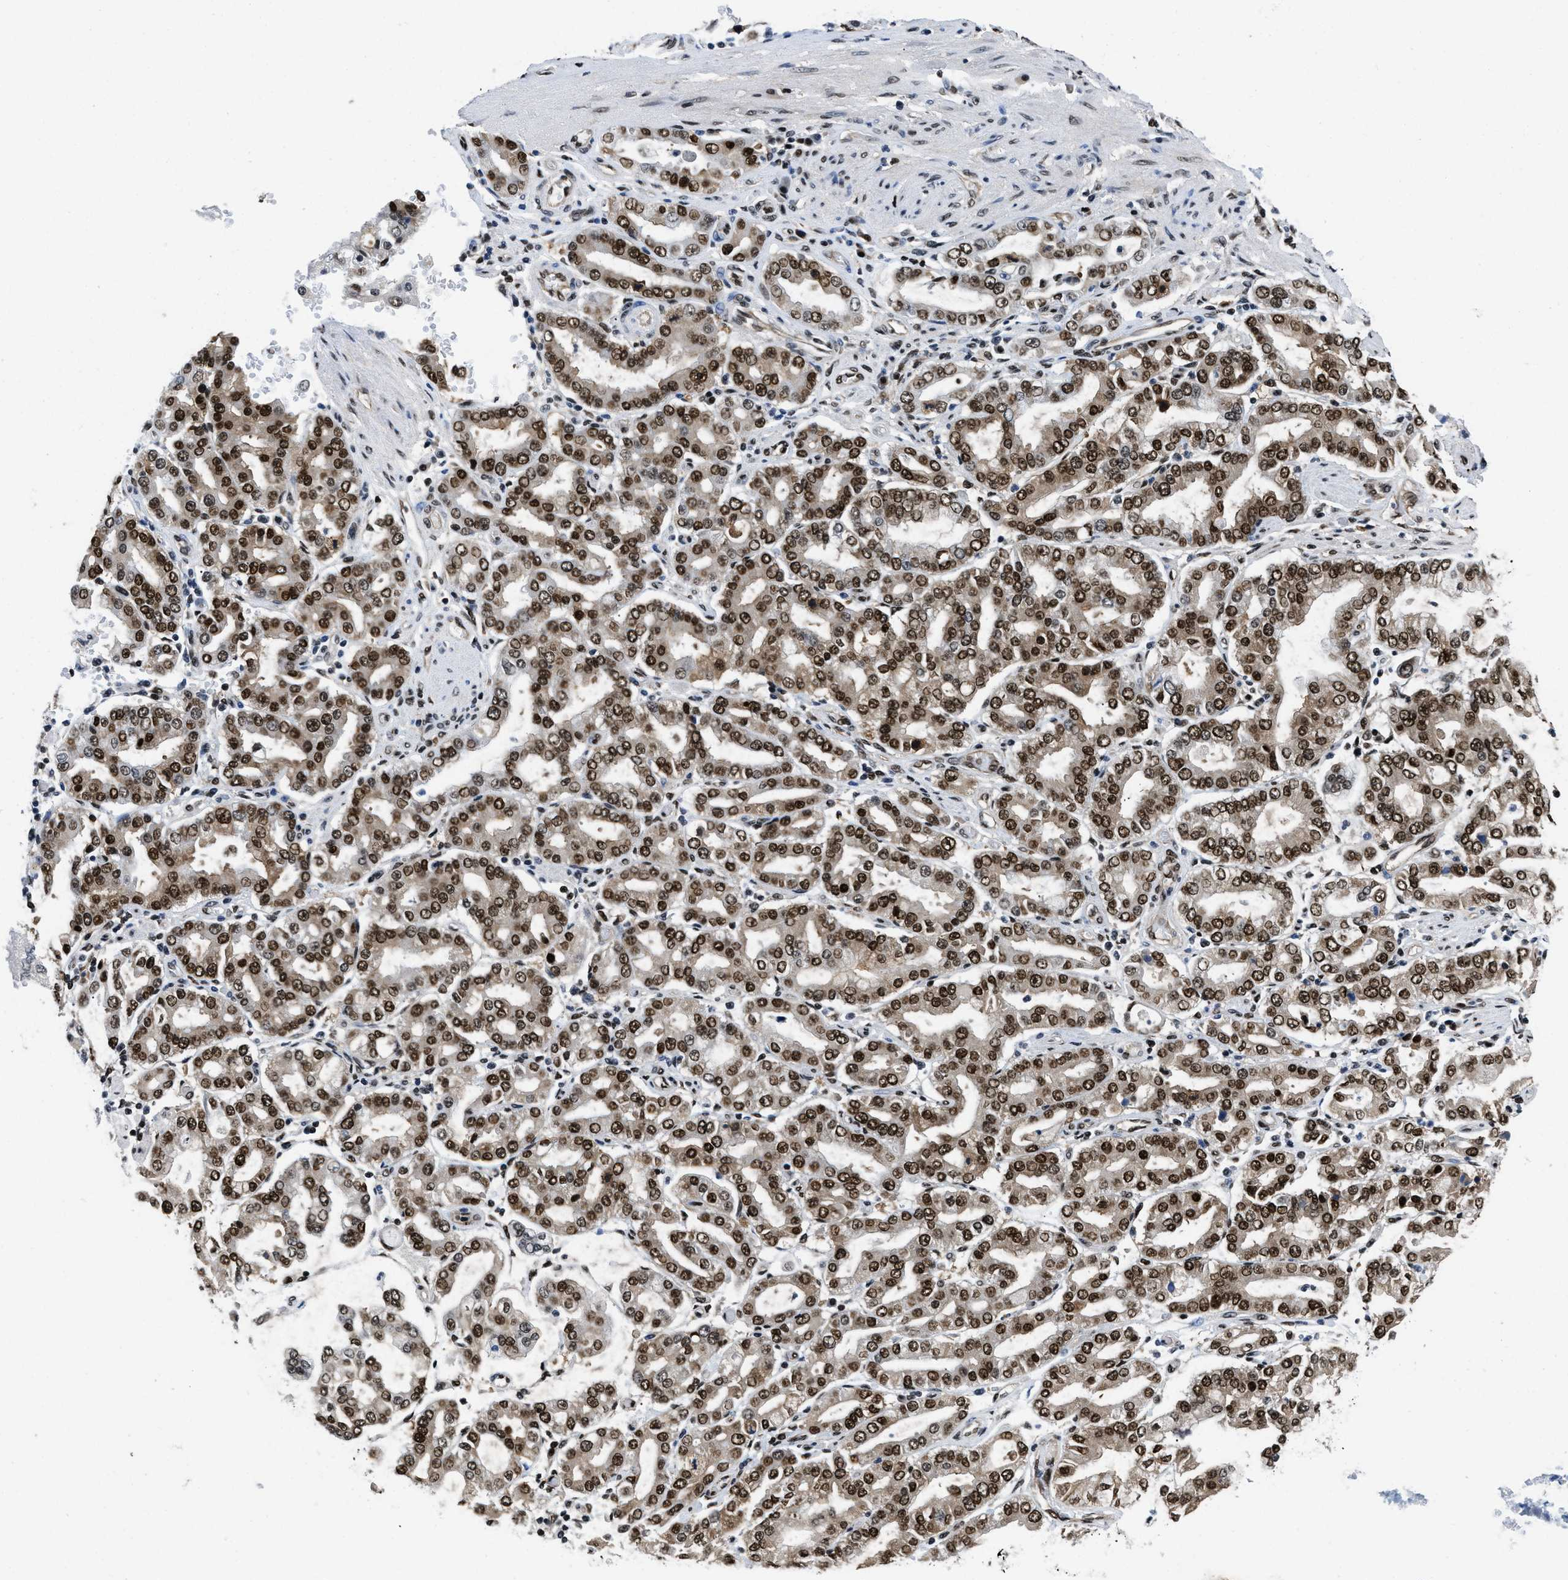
{"staining": {"intensity": "moderate", "quantity": ">75%", "location": "nuclear"}, "tissue": "stomach cancer", "cell_type": "Tumor cells", "image_type": "cancer", "snomed": [{"axis": "morphology", "description": "Adenocarcinoma, NOS"}, {"axis": "topography", "description": "Stomach"}], "caption": "Protein analysis of stomach cancer tissue shows moderate nuclear expression in approximately >75% of tumor cells.", "gene": "SAFB", "patient": {"sex": "male", "age": 76}}